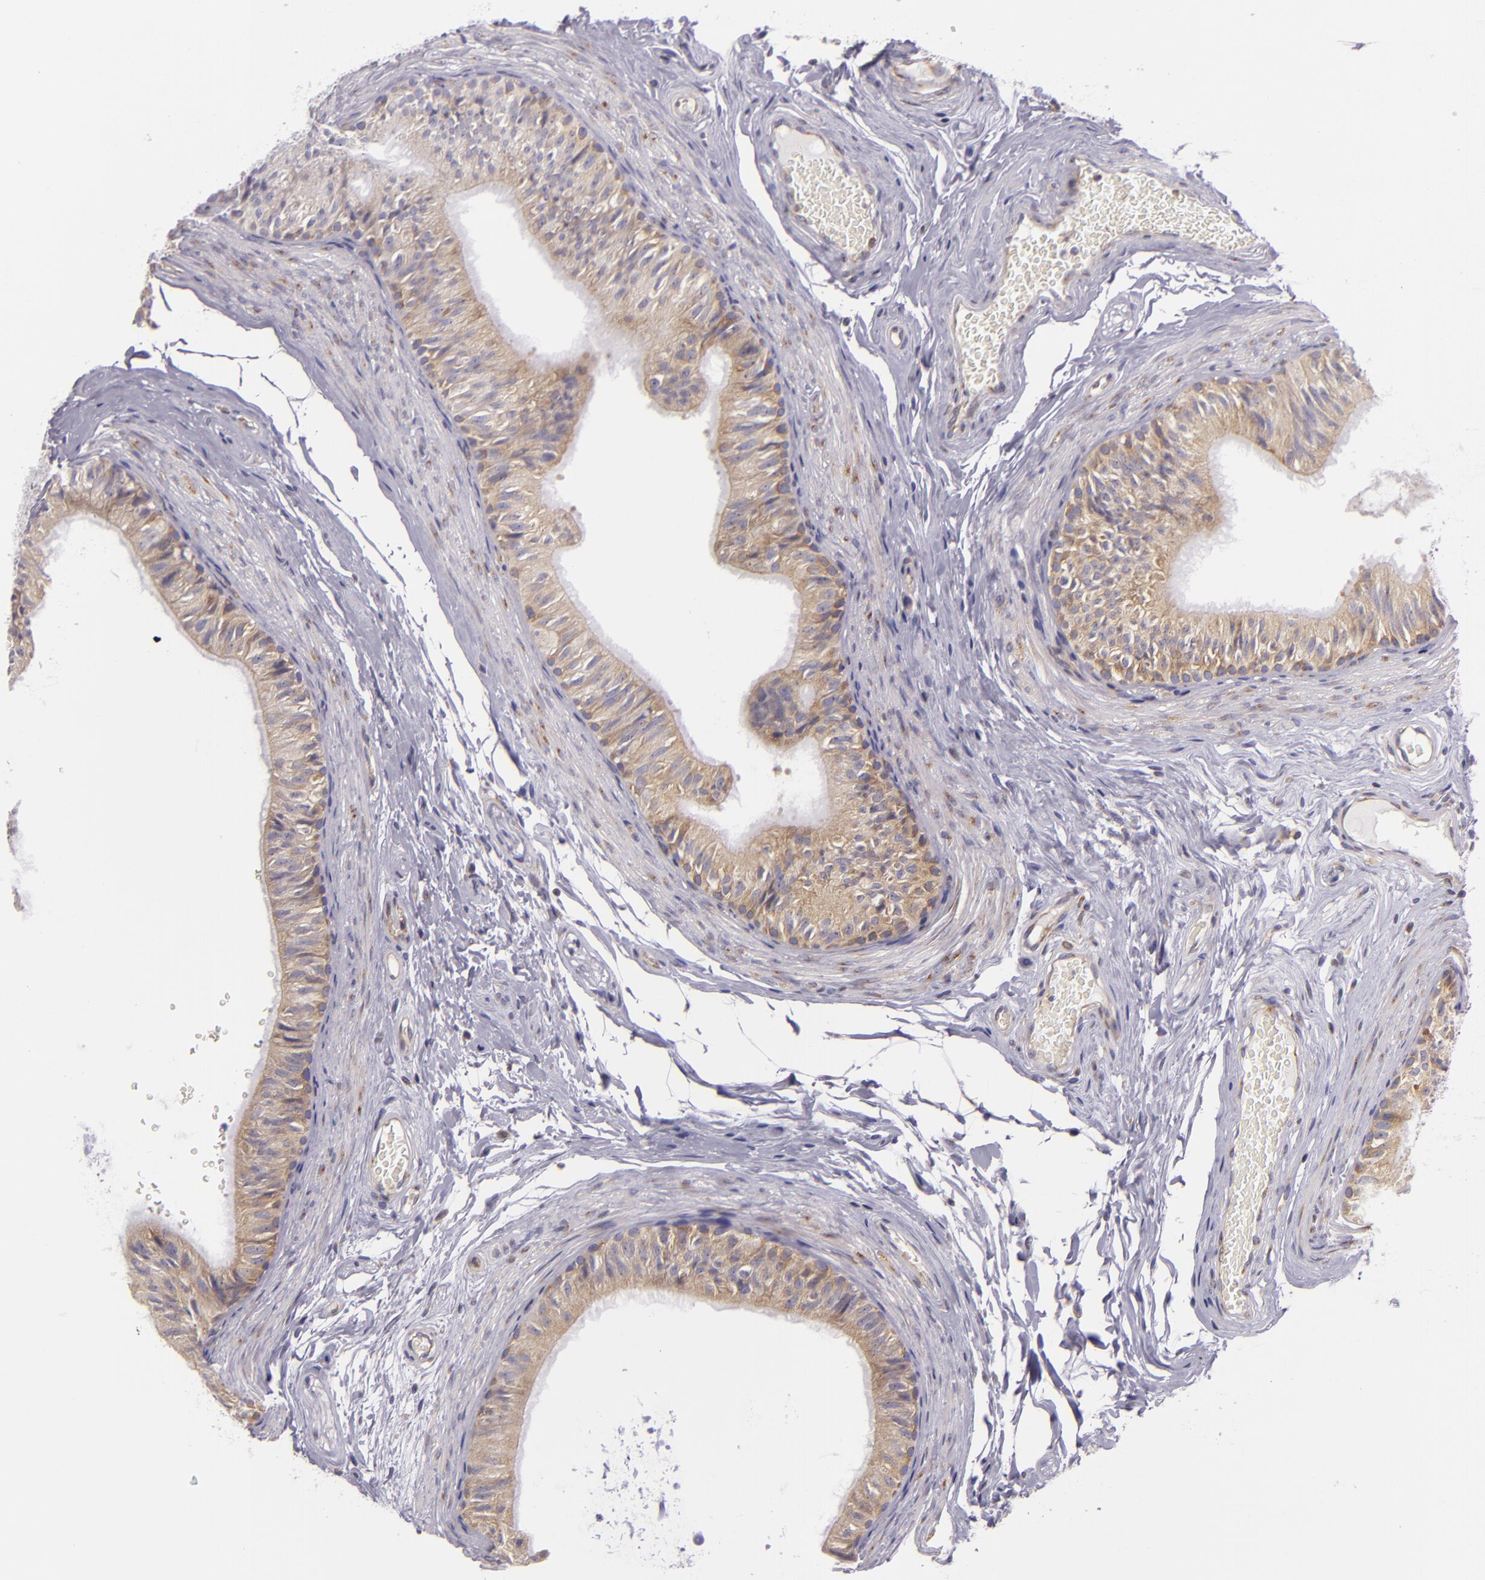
{"staining": {"intensity": "weak", "quantity": ">75%", "location": "cytoplasmic/membranous"}, "tissue": "epididymis", "cell_type": "Glandular cells", "image_type": "normal", "snomed": [{"axis": "morphology", "description": "Normal tissue, NOS"}, {"axis": "topography", "description": "Testis"}, {"axis": "topography", "description": "Epididymis"}], "caption": "Immunohistochemical staining of unremarkable epididymis demonstrates >75% levels of weak cytoplasmic/membranous protein positivity in approximately >75% of glandular cells. Ihc stains the protein of interest in brown and the nuclei are stained blue.", "gene": "UPF3B", "patient": {"sex": "male", "age": 36}}